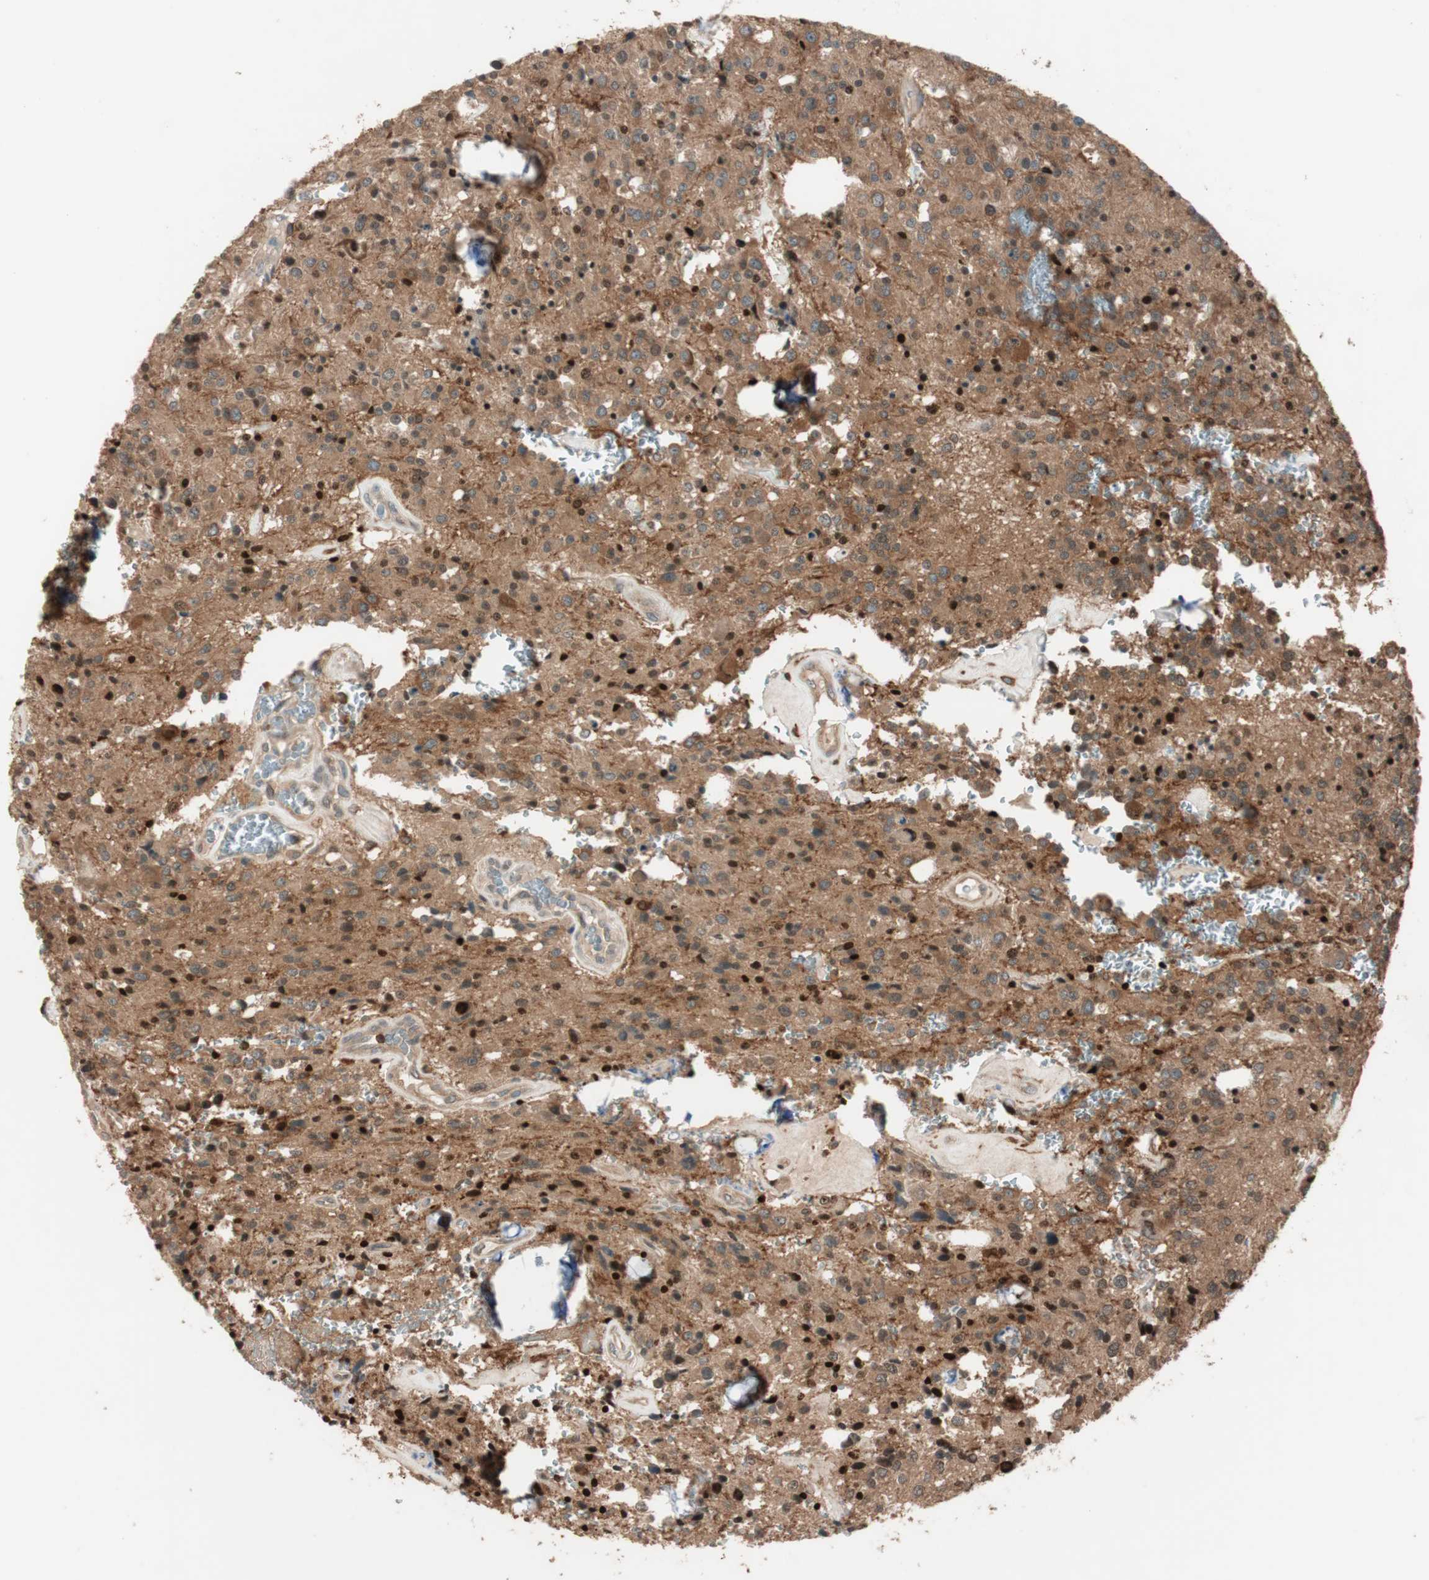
{"staining": {"intensity": "moderate", "quantity": ">75%", "location": "cytoplasmic/membranous,nuclear"}, "tissue": "glioma", "cell_type": "Tumor cells", "image_type": "cancer", "snomed": [{"axis": "morphology", "description": "Glioma, malignant, Low grade"}, {"axis": "topography", "description": "Brain"}], "caption": "Immunohistochemical staining of human glioma shows moderate cytoplasmic/membranous and nuclear protein staining in about >75% of tumor cells.", "gene": "BIN1", "patient": {"sex": "male", "age": 58}}